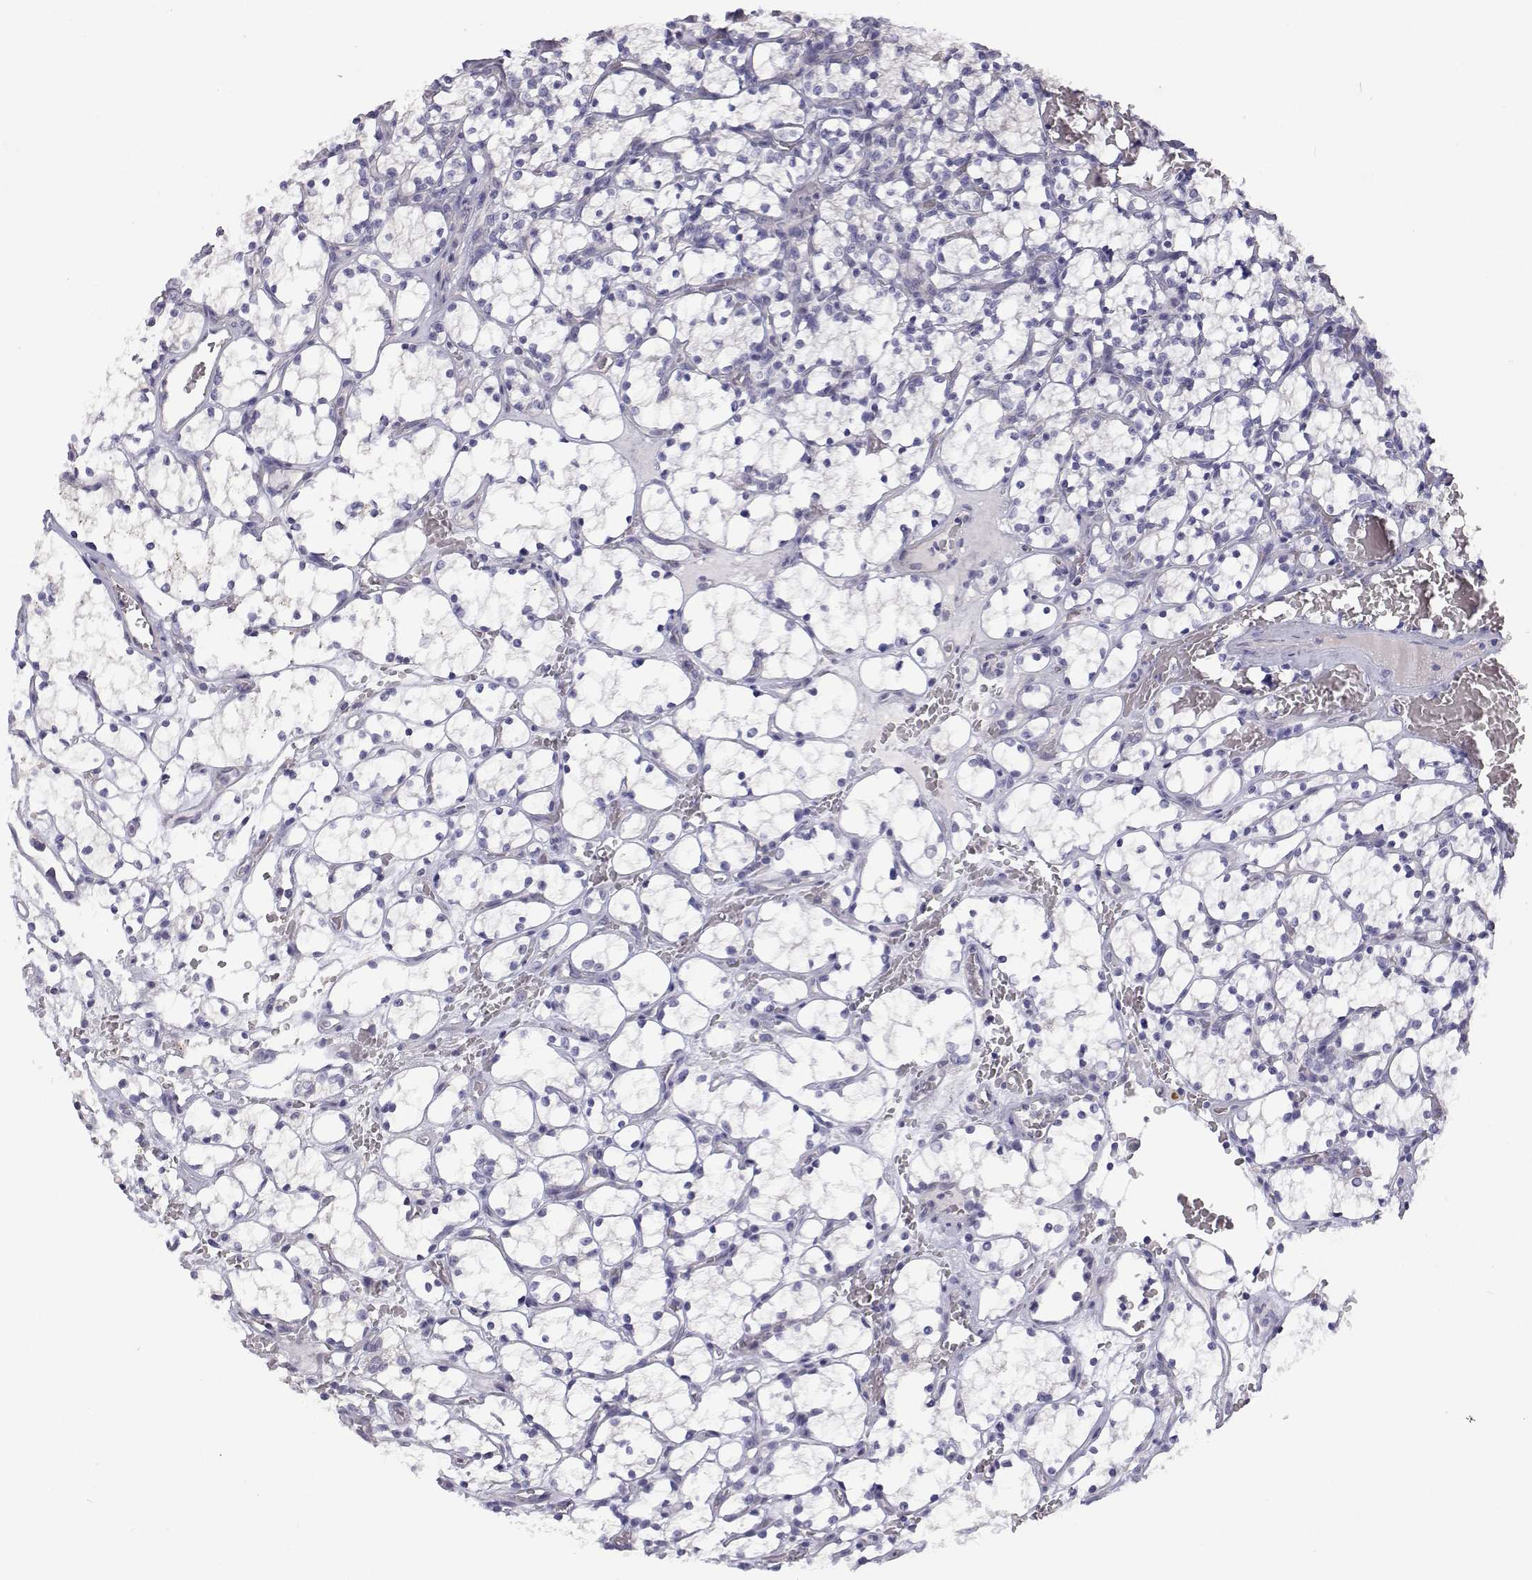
{"staining": {"intensity": "negative", "quantity": "none", "location": "none"}, "tissue": "renal cancer", "cell_type": "Tumor cells", "image_type": "cancer", "snomed": [{"axis": "morphology", "description": "Adenocarcinoma, NOS"}, {"axis": "topography", "description": "Kidney"}], "caption": "High power microscopy photomicrograph of an IHC image of renal cancer (adenocarcinoma), revealing no significant staining in tumor cells.", "gene": "ANKRD65", "patient": {"sex": "female", "age": 69}}